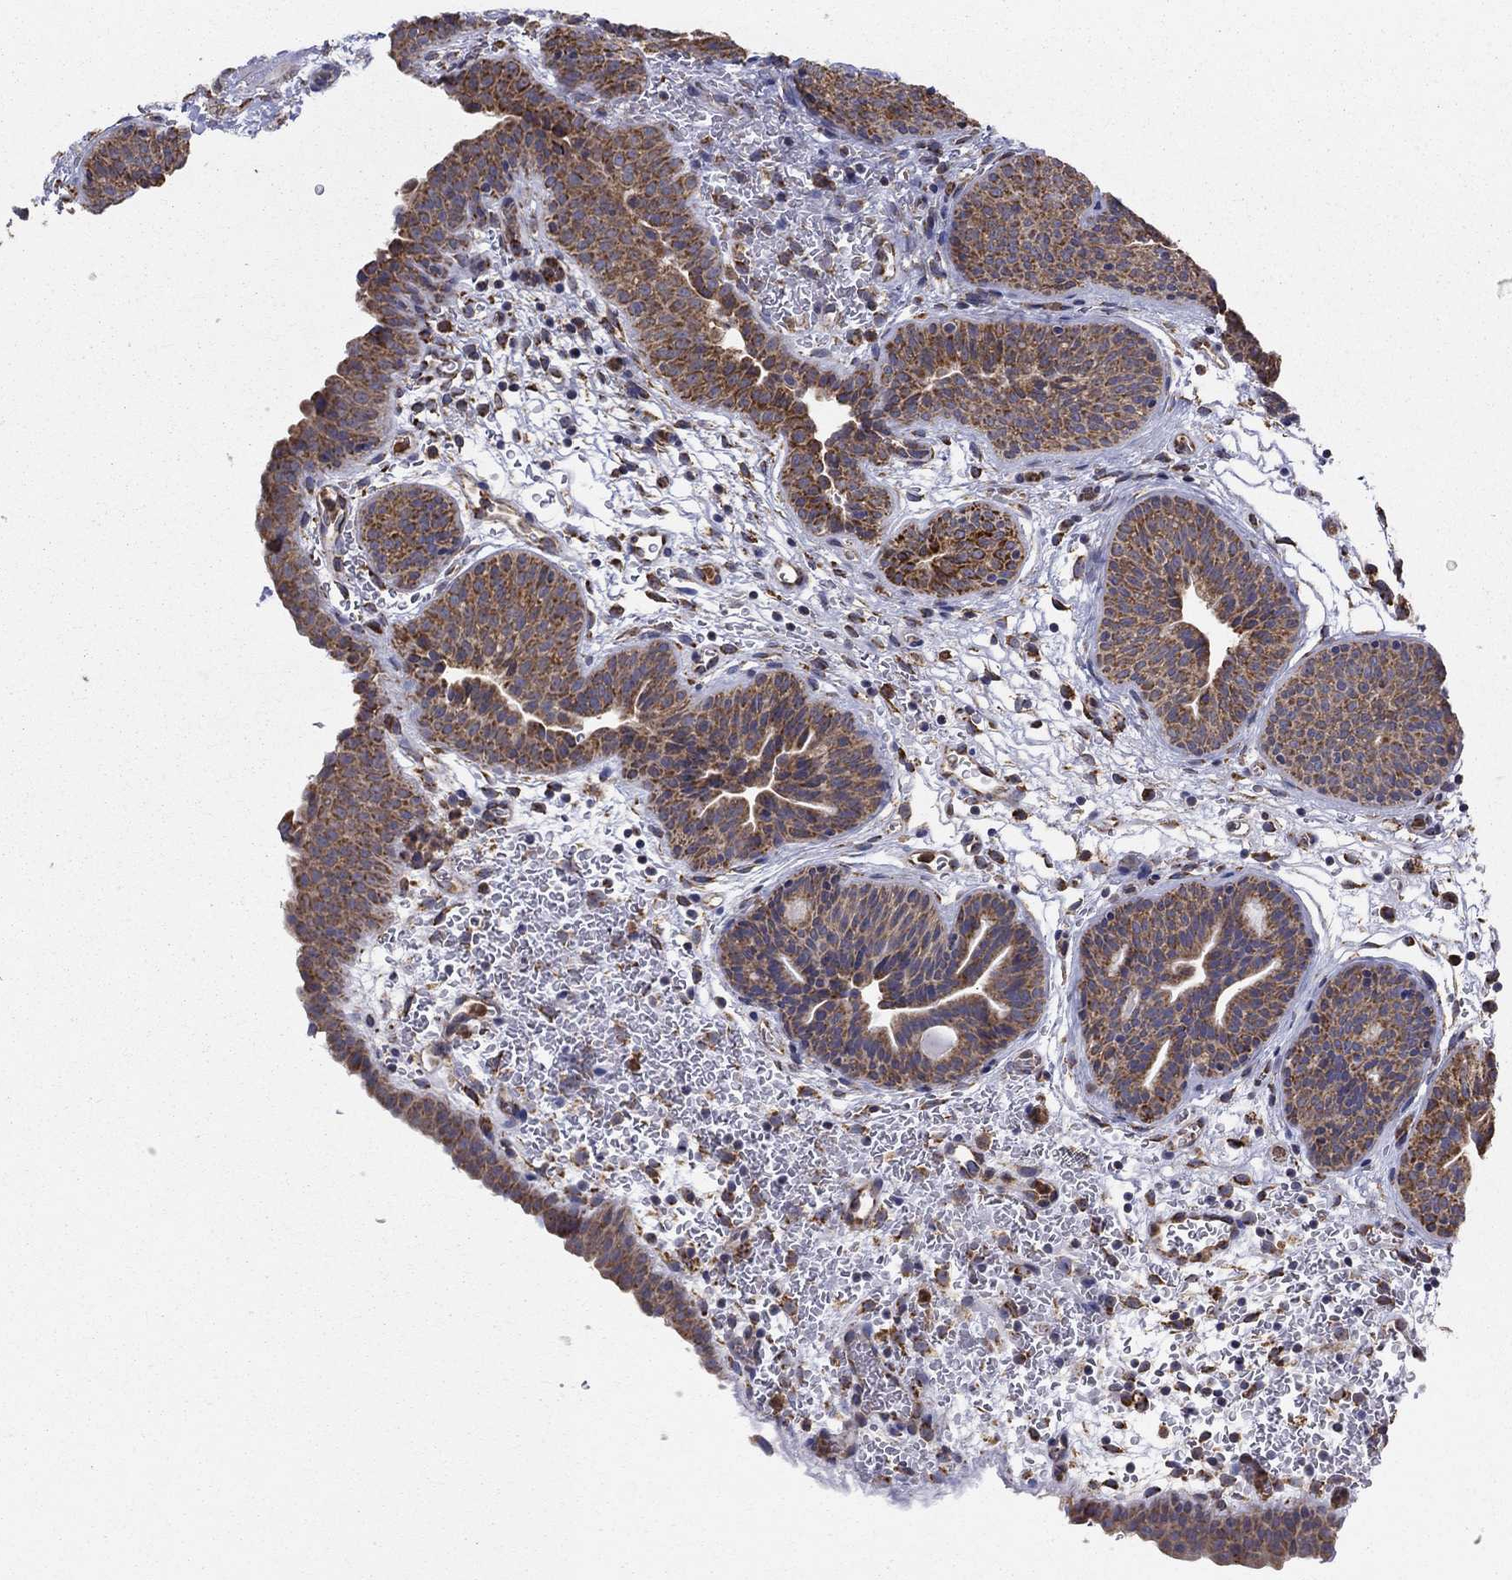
{"staining": {"intensity": "strong", "quantity": ">75%", "location": "cytoplasmic/membranous"}, "tissue": "urinary bladder", "cell_type": "Urothelial cells", "image_type": "normal", "snomed": [{"axis": "morphology", "description": "Normal tissue, NOS"}, {"axis": "topography", "description": "Urinary bladder"}], "caption": "Urothelial cells display high levels of strong cytoplasmic/membranous positivity in about >75% of cells in unremarkable urinary bladder. (Brightfield microscopy of DAB IHC at high magnification).", "gene": "PRDX4", "patient": {"sex": "male", "age": 37}}